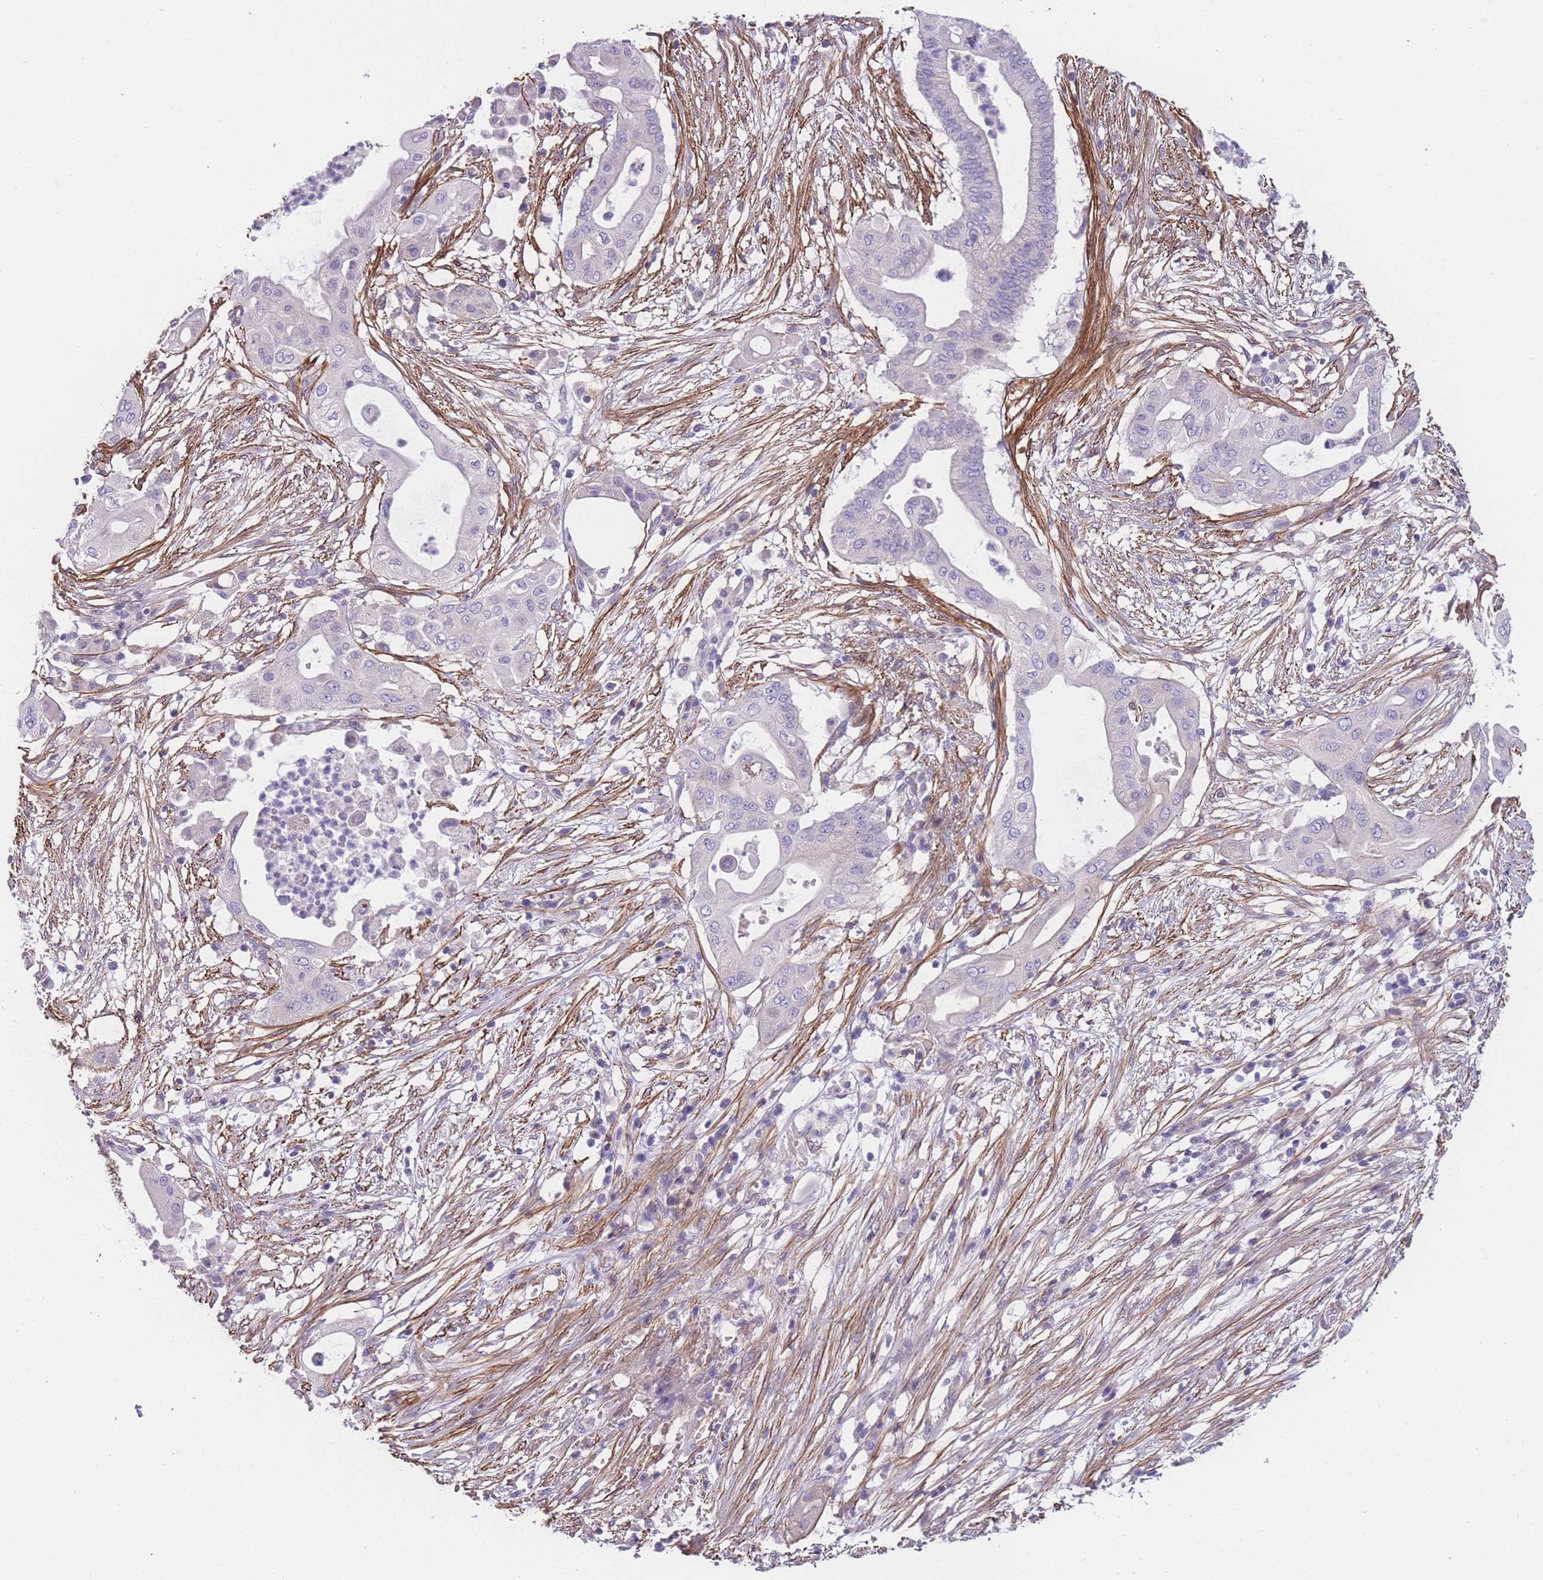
{"staining": {"intensity": "negative", "quantity": "none", "location": "none"}, "tissue": "pancreatic cancer", "cell_type": "Tumor cells", "image_type": "cancer", "snomed": [{"axis": "morphology", "description": "Adenocarcinoma, NOS"}, {"axis": "topography", "description": "Pancreas"}], "caption": "Immunohistochemistry (IHC) of adenocarcinoma (pancreatic) shows no positivity in tumor cells.", "gene": "FAM124A", "patient": {"sex": "male", "age": 68}}